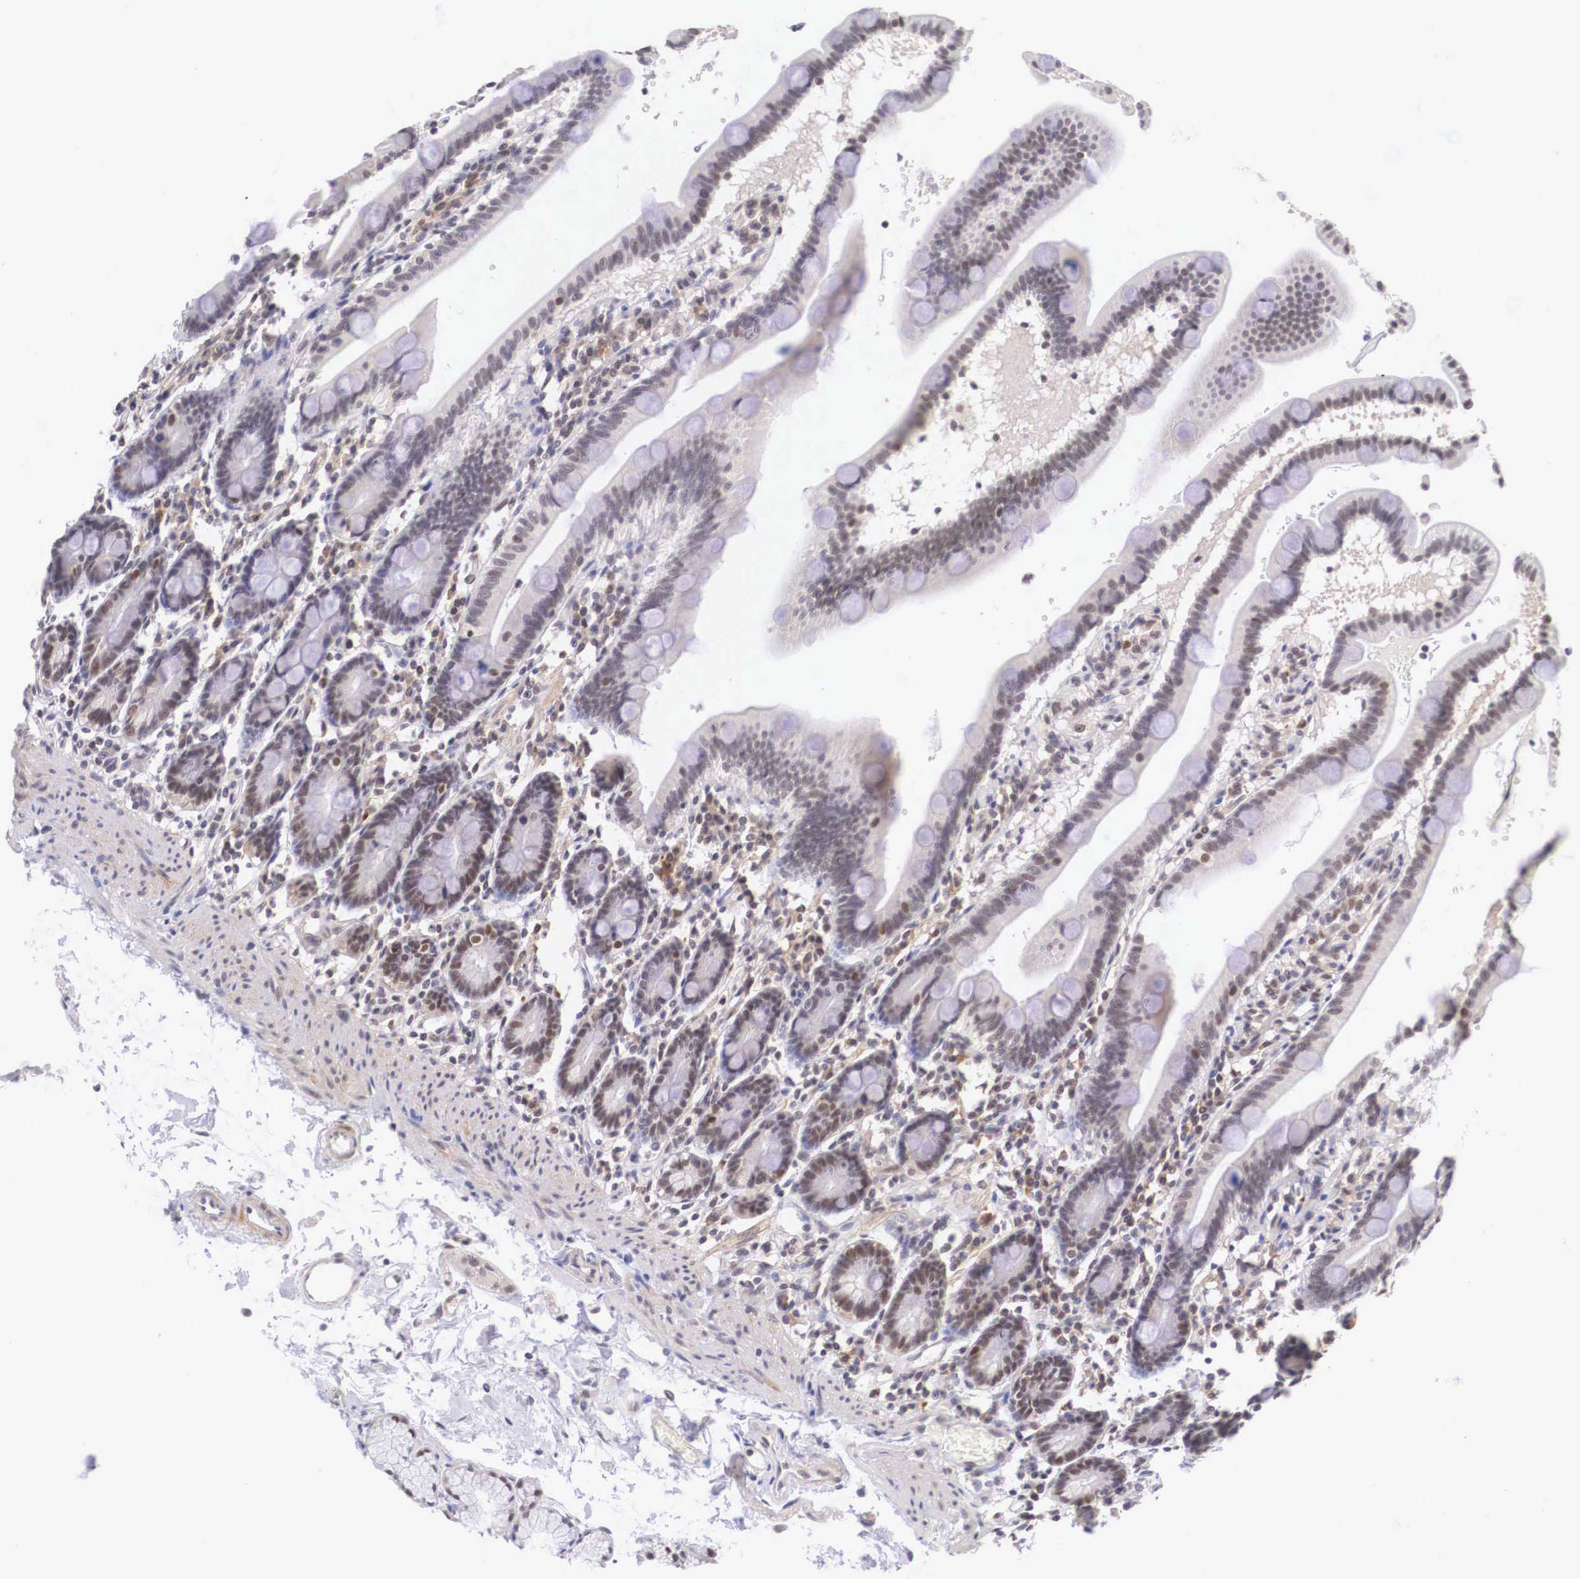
{"staining": {"intensity": "weak", "quantity": "25%-75%", "location": "nuclear"}, "tissue": "duodenum", "cell_type": "Glandular cells", "image_type": "normal", "snomed": [{"axis": "morphology", "description": "Normal tissue, NOS"}, {"axis": "topography", "description": "Duodenum"}], "caption": "Weak nuclear protein expression is seen in about 25%-75% of glandular cells in duodenum. The staining was performed using DAB to visualize the protein expression in brown, while the nuclei were stained in blue with hematoxylin (Magnification: 20x).", "gene": "ZNF275", "patient": {"sex": "female", "age": 77}}